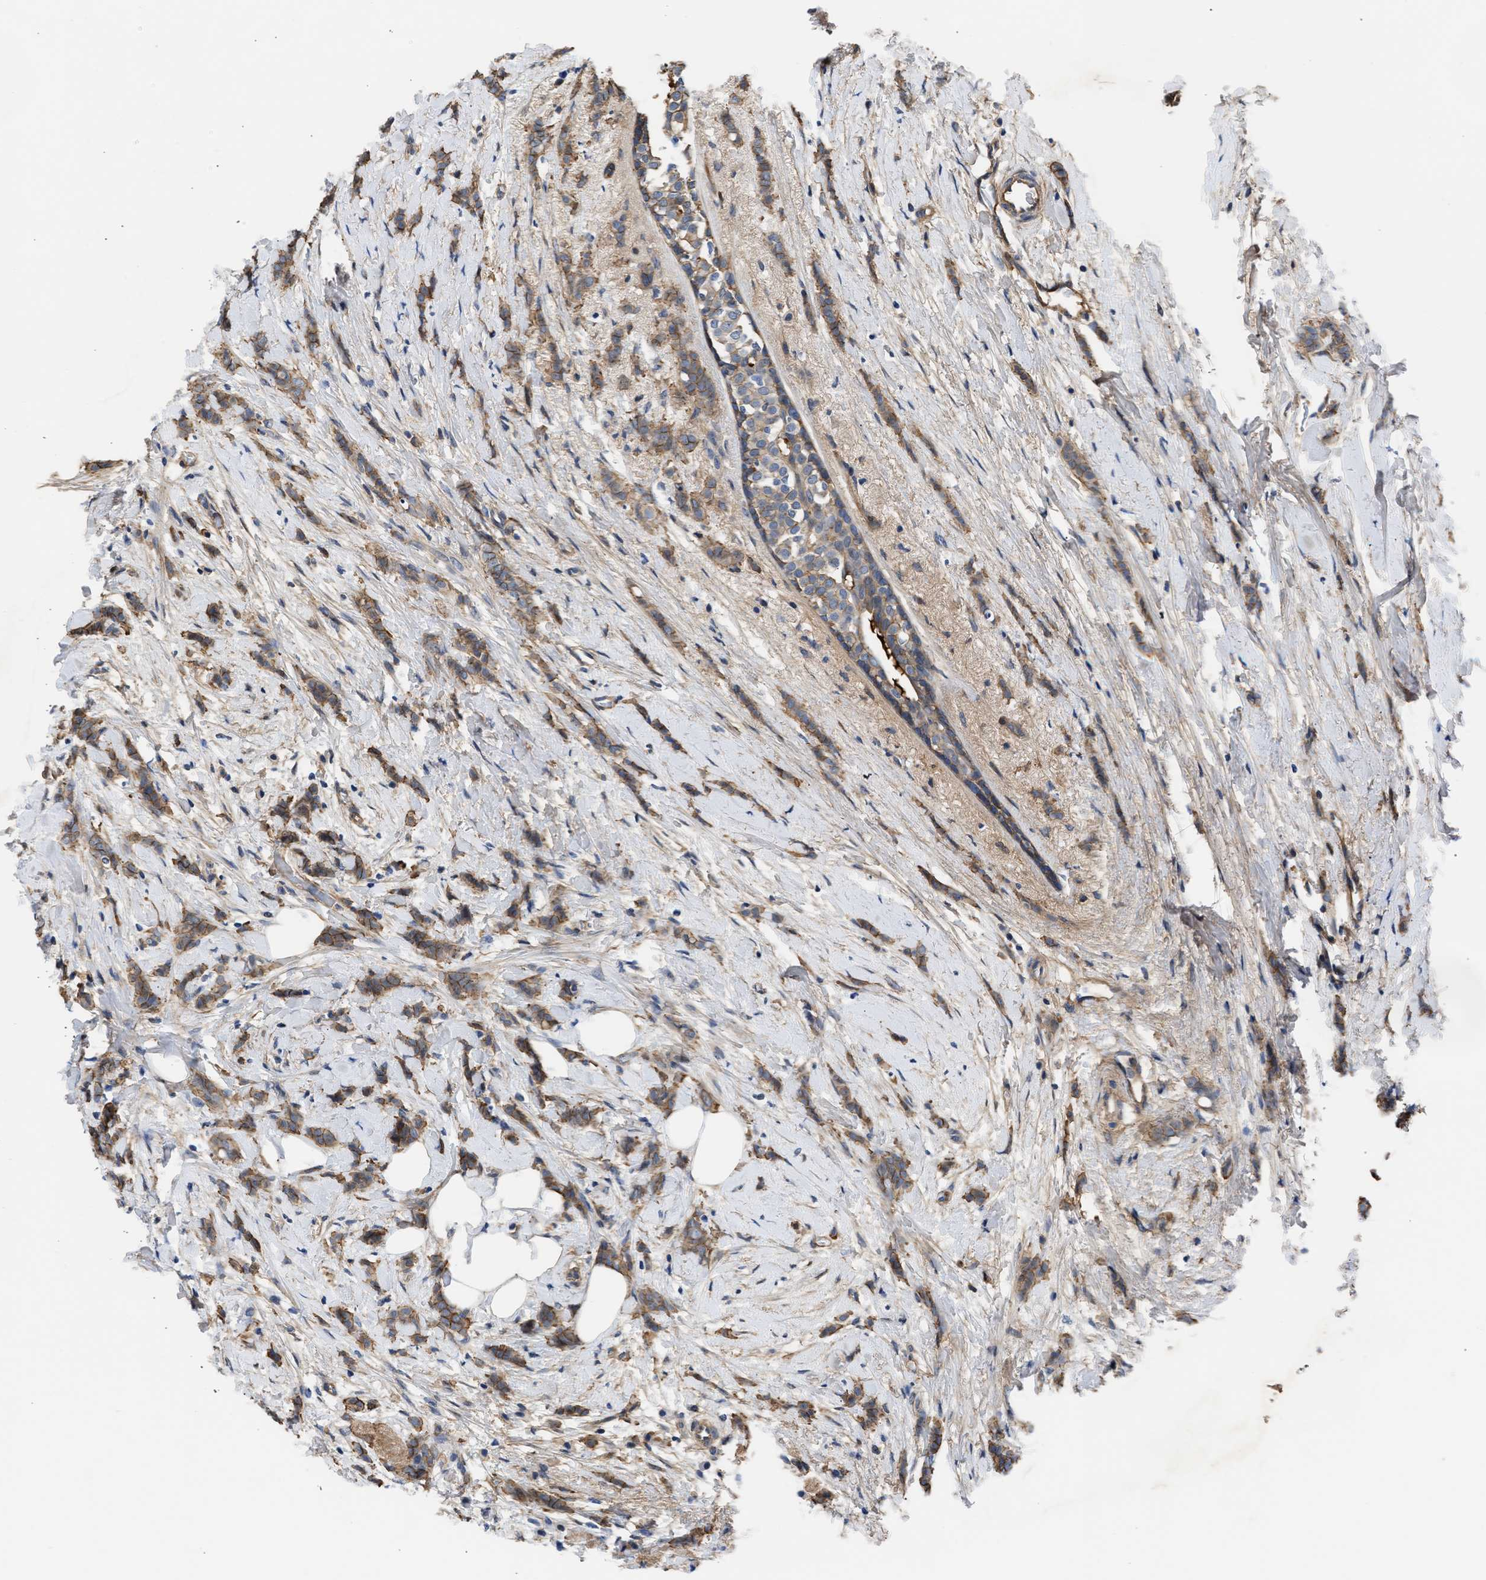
{"staining": {"intensity": "moderate", "quantity": ">75%", "location": "cytoplasmic/membranous"}, "tissue": "breast cancer", "cell_type": "Tumor cells", "image_type": "cancer", "snomed": [{"axis": "morphology", "description": "Lobular carcinoma, in situ"}, {"axis": "morphology", "description": "Lobular carcinoma"}, {"axis": "topography", "description": "Breast"}], "caption": "Breast lobular carcinoma stained for a protein (brown) demonstrates moderate cytoplasmic/membranous positive staining in about >75% of tumor cells.", "gene": "MAS1L", "patient": {"sex": "female", "age": 41}}